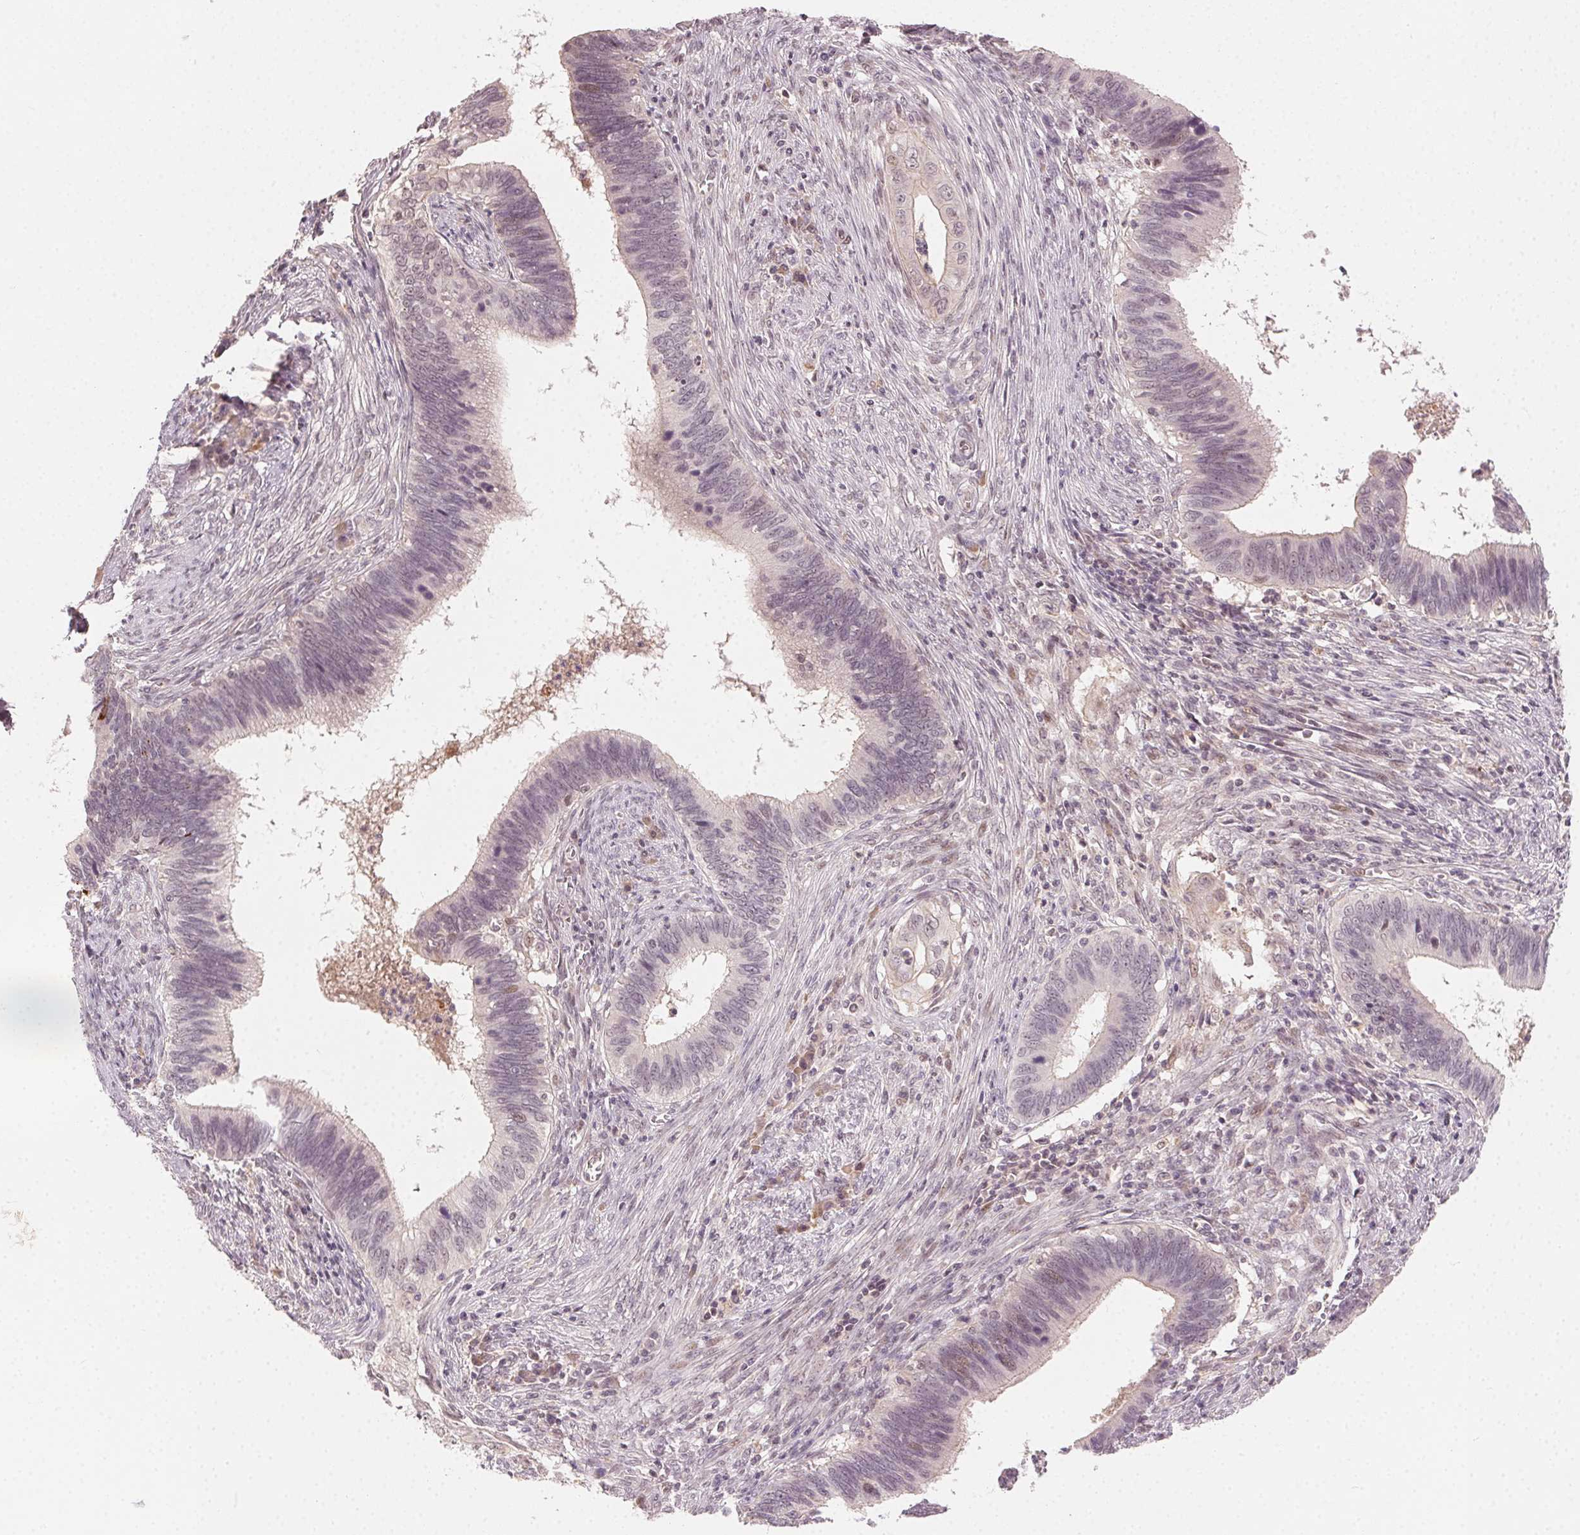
{"staining": {"intensity": "strong", "quantity": "<25%", "location": "cytoplasmic/membranous"}, "tissue": "cervical cancer", "cell_type": "Tumor cells", "image_type": "cancer", "snomed": [{"axis": "morphology", "description": "Adenocarcinoma, NOS"}, {"axis": "topography", "description": "Cervix"}], "caption": "Immunohistochemistry (IHC) image of neoplastic tissue: human cervical cancer stained using immunohistochemistry (IHC) displays medium levels of strong protein expression localized specifically in the cytoplasmic/membranous of tumor cells, appearing as a cytoplasmic/membranous brown color.", "gene": "TUB", "patient": {"sex": "female", "age": 42}}